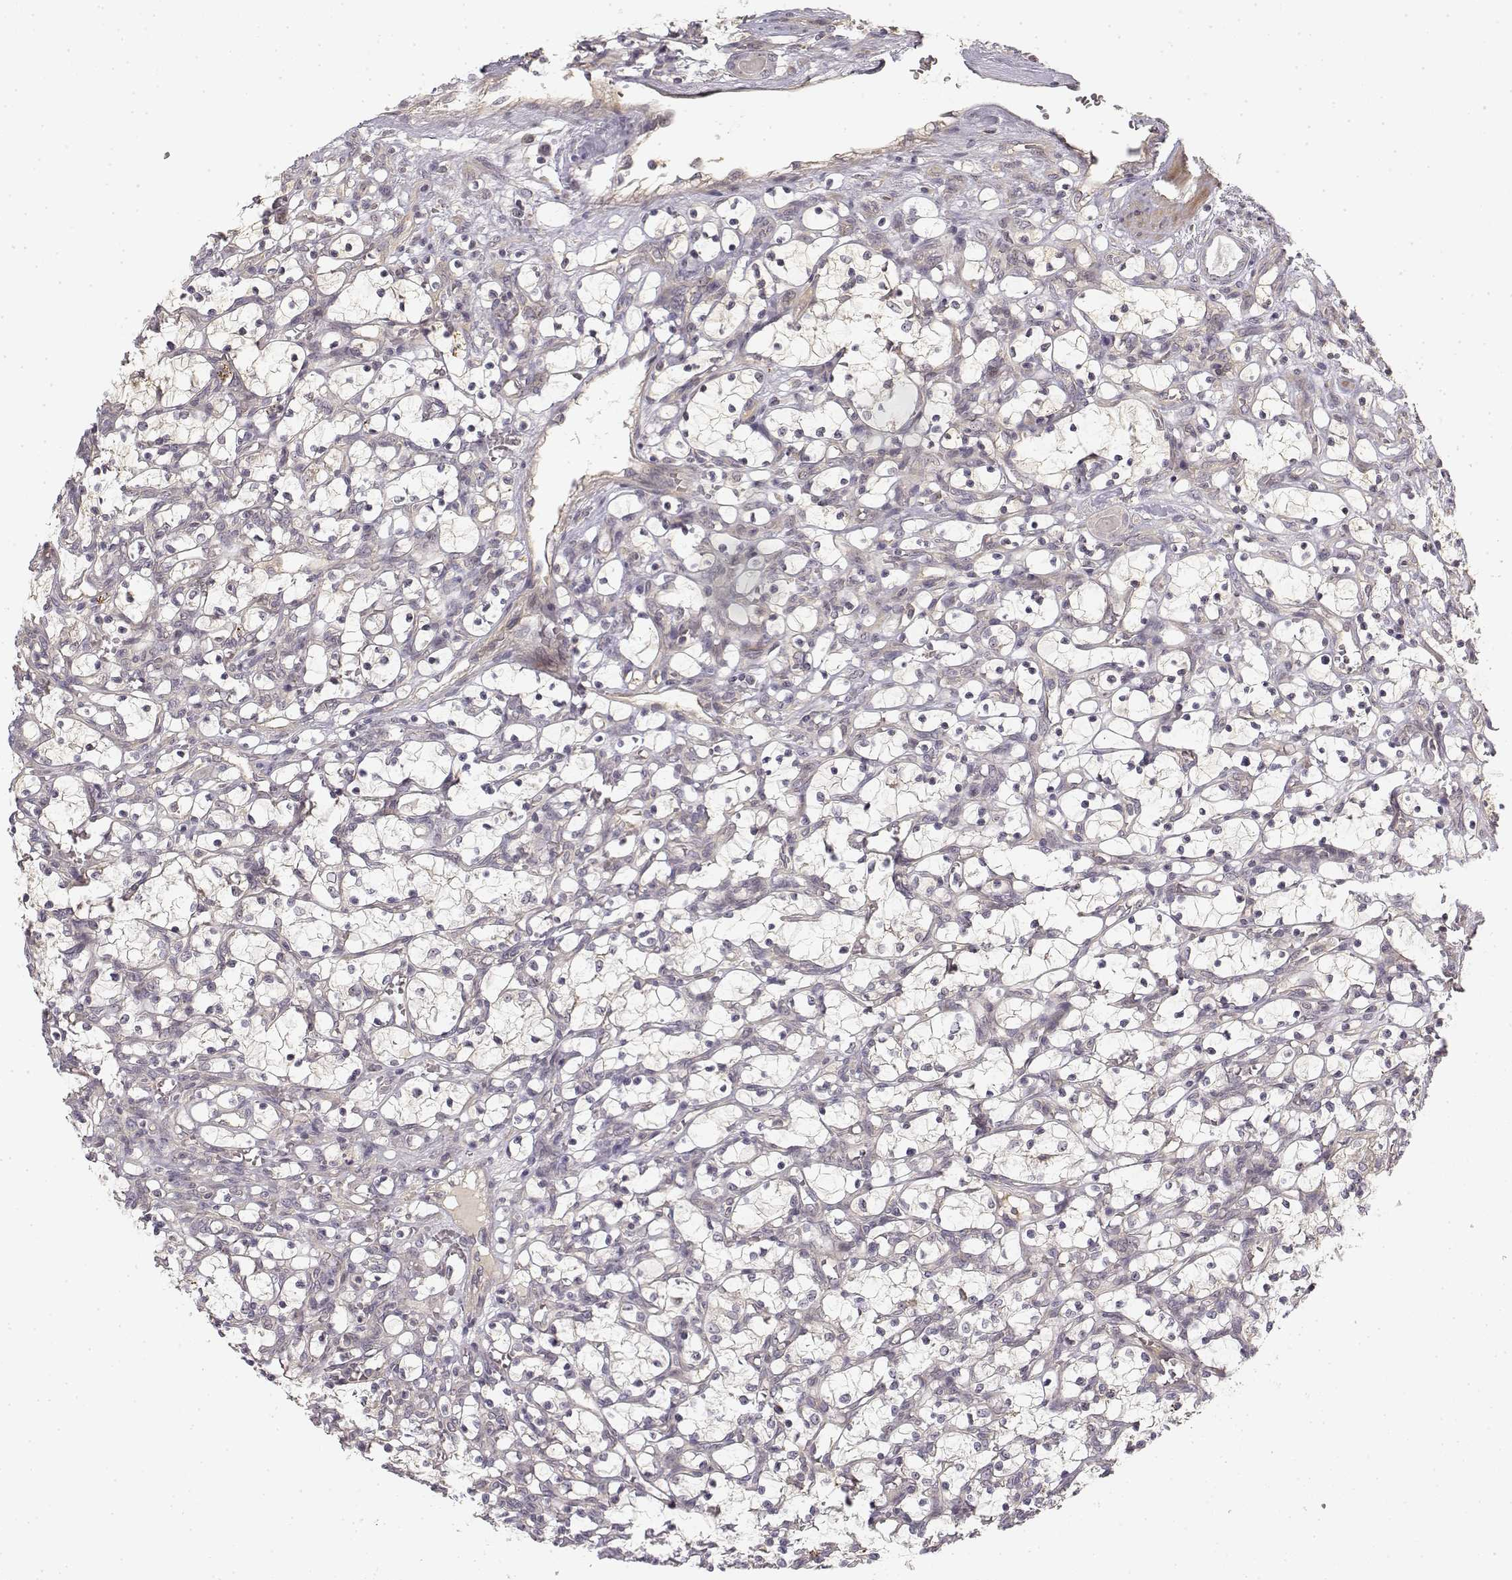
{"staining": {"intensity": "negative", "quantity": "none", "location": "none"}, "tissue": "renal cancer", "cell_type": "Tumor cells", "image_type": "cancer", "snomed": [{"axis": "morphology", "description": "Adenocarcinoma, NOS"}, {"axis": "topography", "description": "Kidney"}], "caption": "There is no significant positivity in tumor cells of renal cancer.", "gene": "MED12L", "patient": {"sex": "female", "age": 69}}